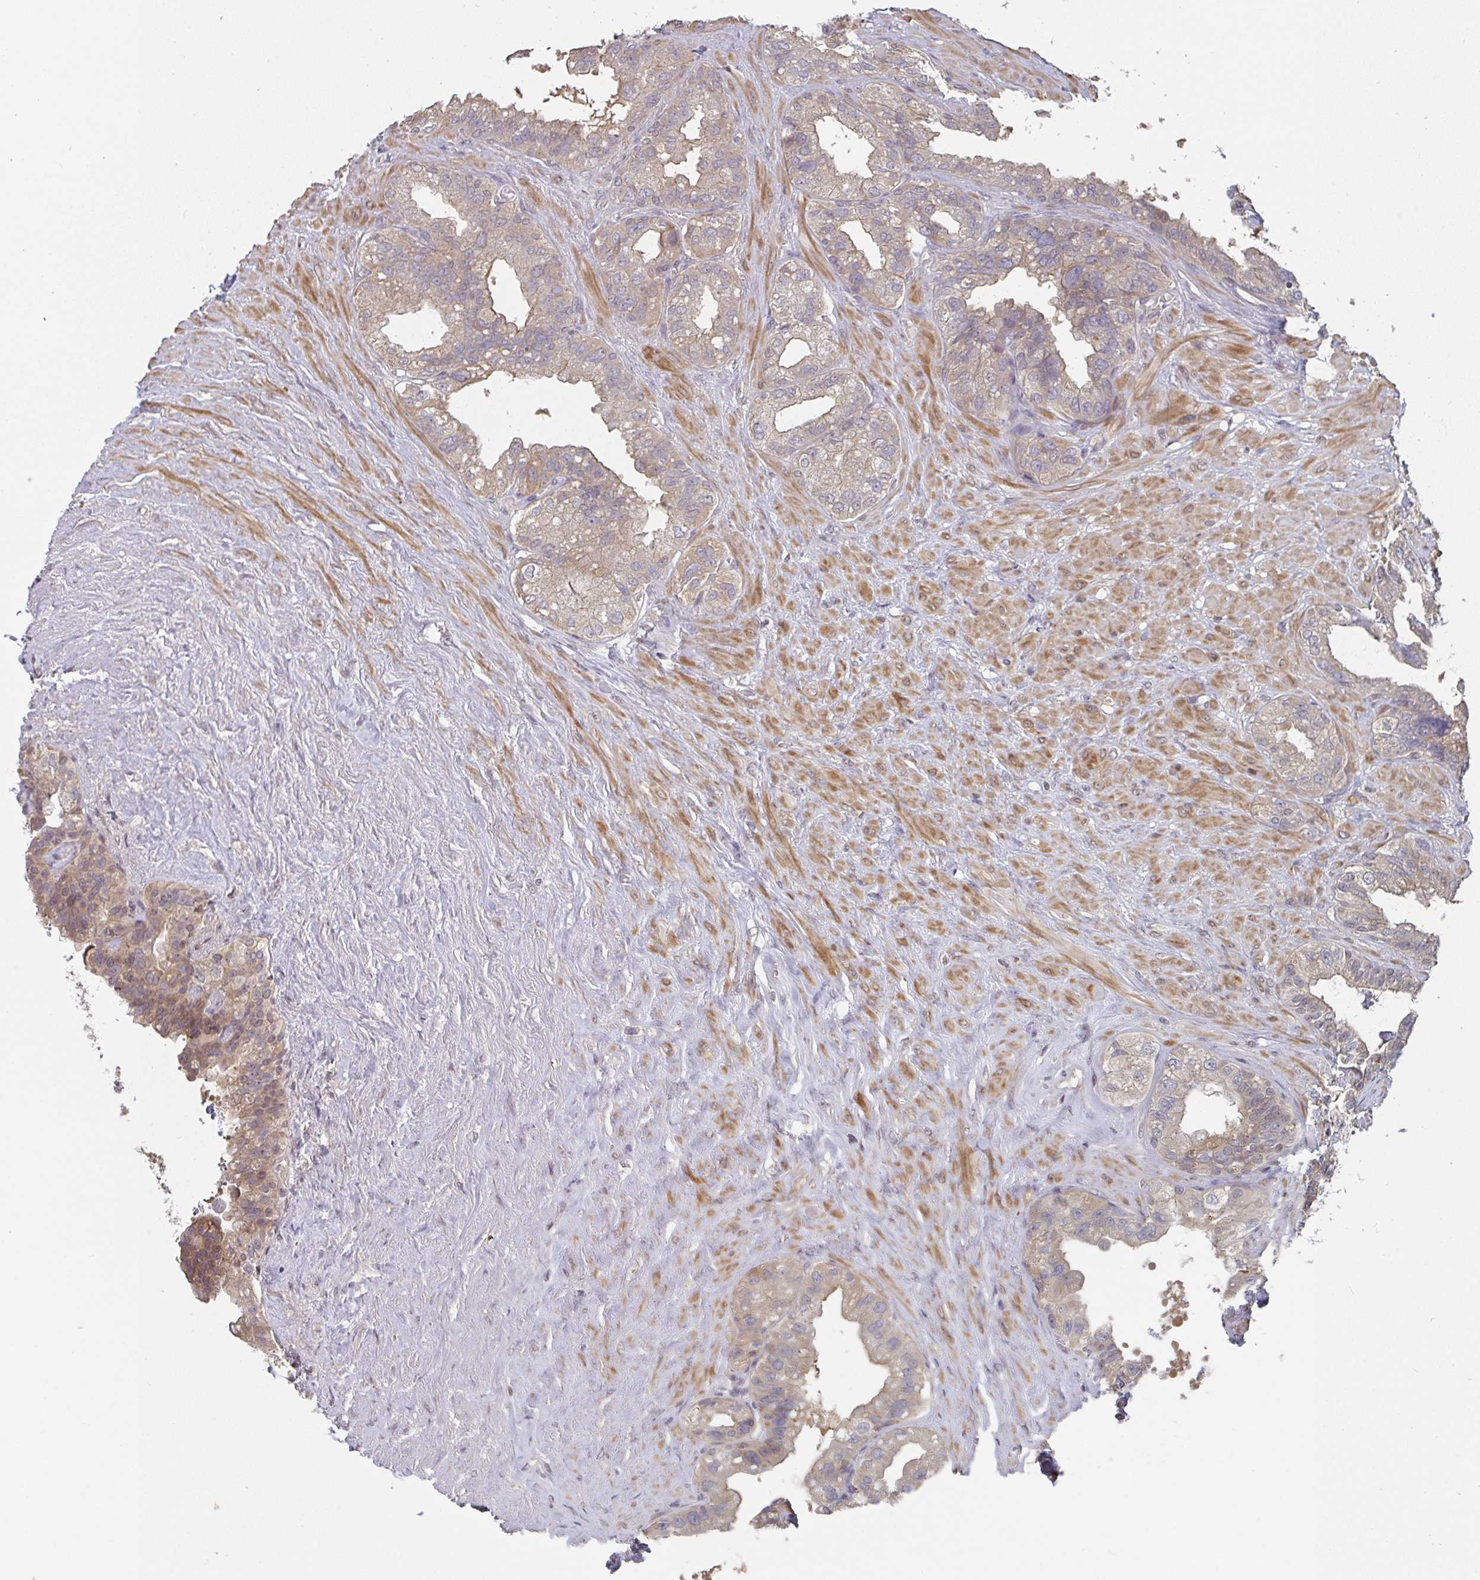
{"staining": {"intensity": "weak", "quantity": "25%-75%", "location": "cytoplasmic/membranous"}, "tissue": "seminal vesicle", "cell_type": "Glandular cells", "image_type": "normal", "snomed": [{"axis": "morphology", "description": "Normal tissue, NOS"}, {"axis": "topography", "description": "Seminal veicle"}, {"axis": "topography", "description": "Peripheral nerve tissue"}], "caption": "An image showing weak cytoplasmic/membranous expression in approximately 25%-75% of glandular cells in normal seminal vesicle, as visualized by brown immunohistochemical staining.", "gene": "RANGRF", "patient": {"sex": "male", "age": 76}}